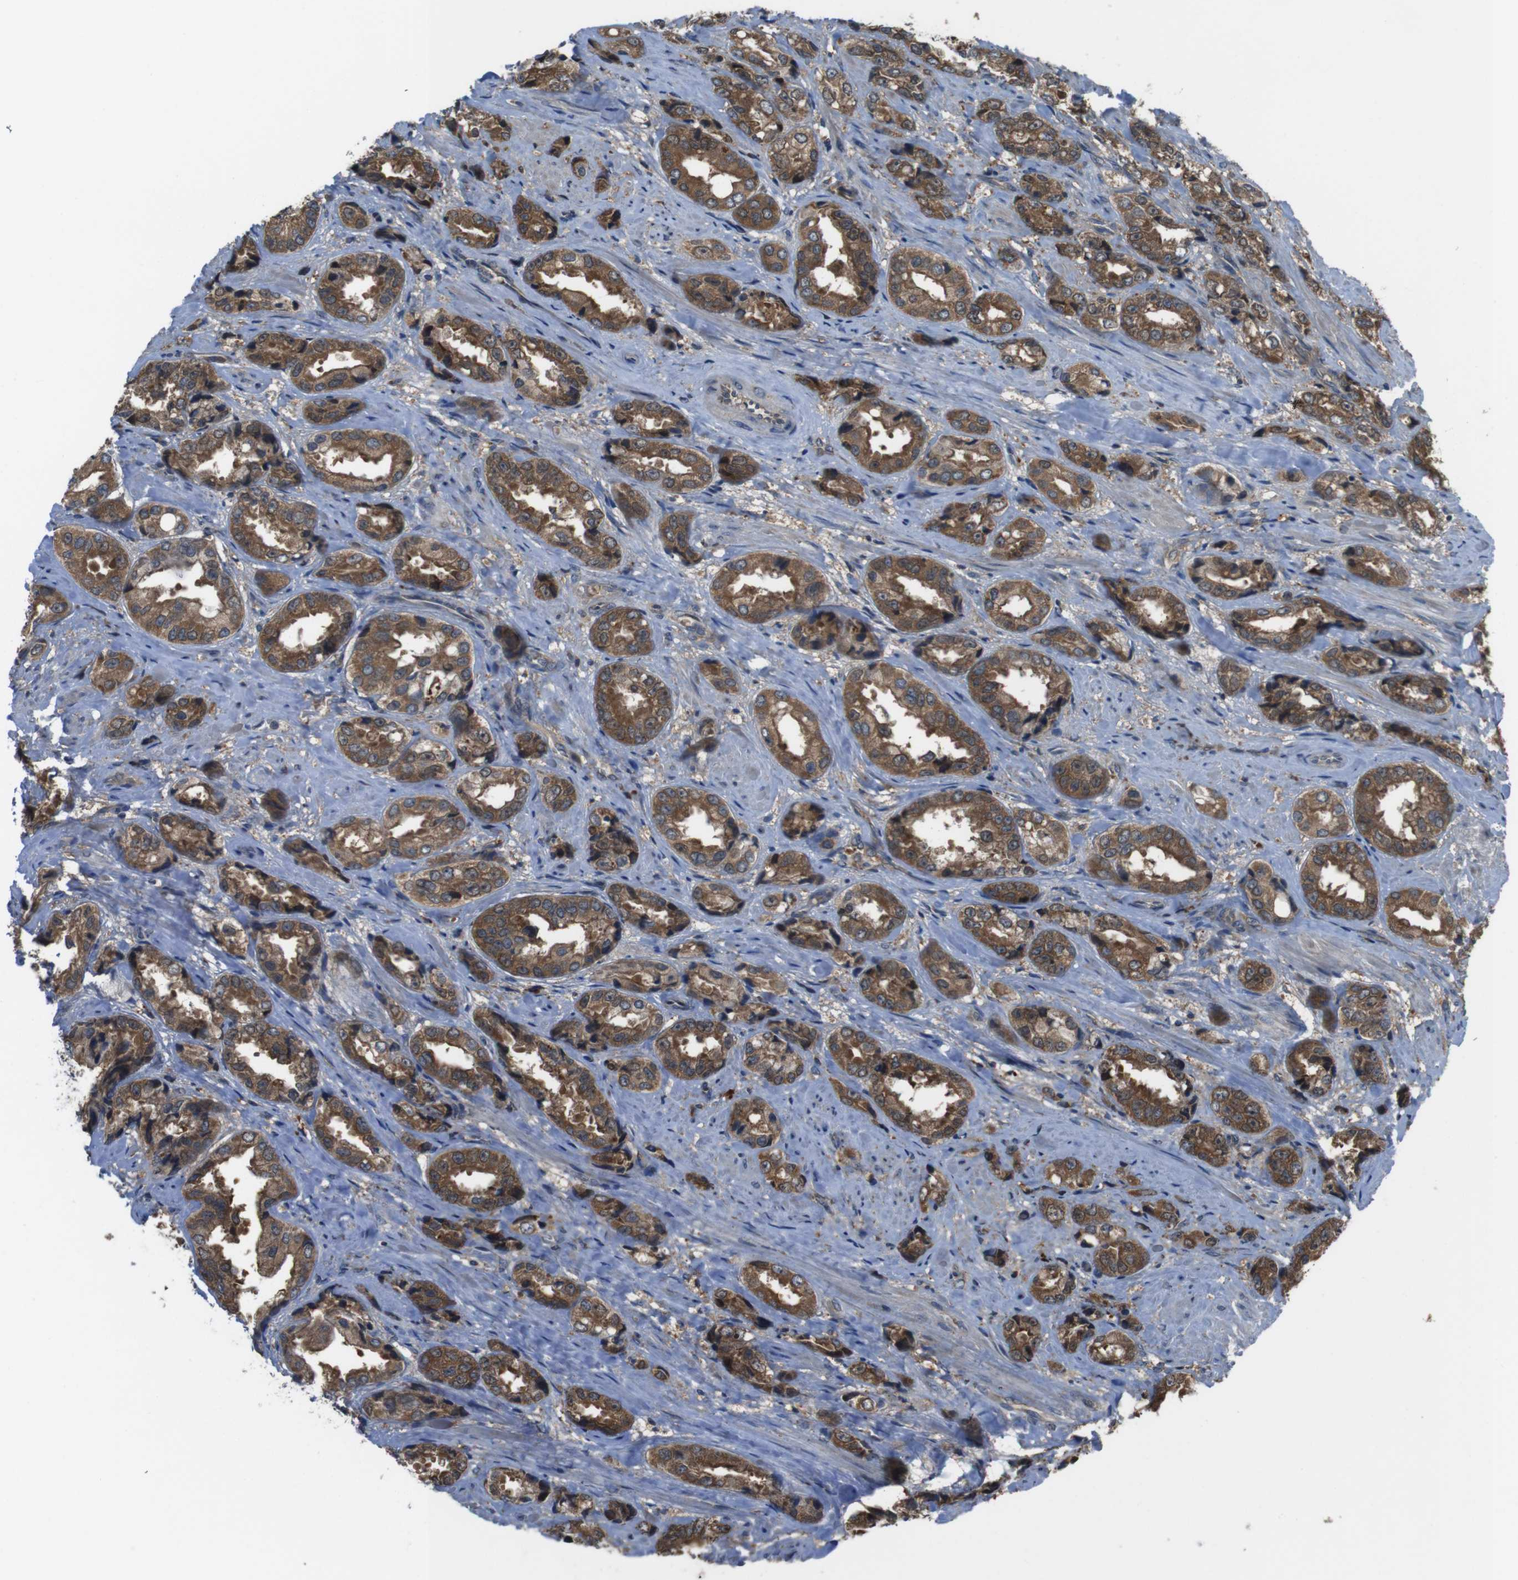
{"staining": {"intensity": "moderate", "quantity": ">75%", "location": "cytoplasmic/membranous"}, "tissue": "prostate cancer", "cell_type": "Tumor cells", "image_type": "cancer", "snomed": [{"axis": "morphology", "description": "Adenocarcinoma, High grade"}, {"axis": "topography", "description": "Prostate"}], "caption": "Immunohistochemistry image of human prostate adenocarcinoma (high-grade) stained for a protein (brown), which reveals medium levels of moderate cytoplasmic/membranous expression in about >75% of tumor cells.", "gene": "SSR3", "patient": {"sex": "male", "age": 61}}